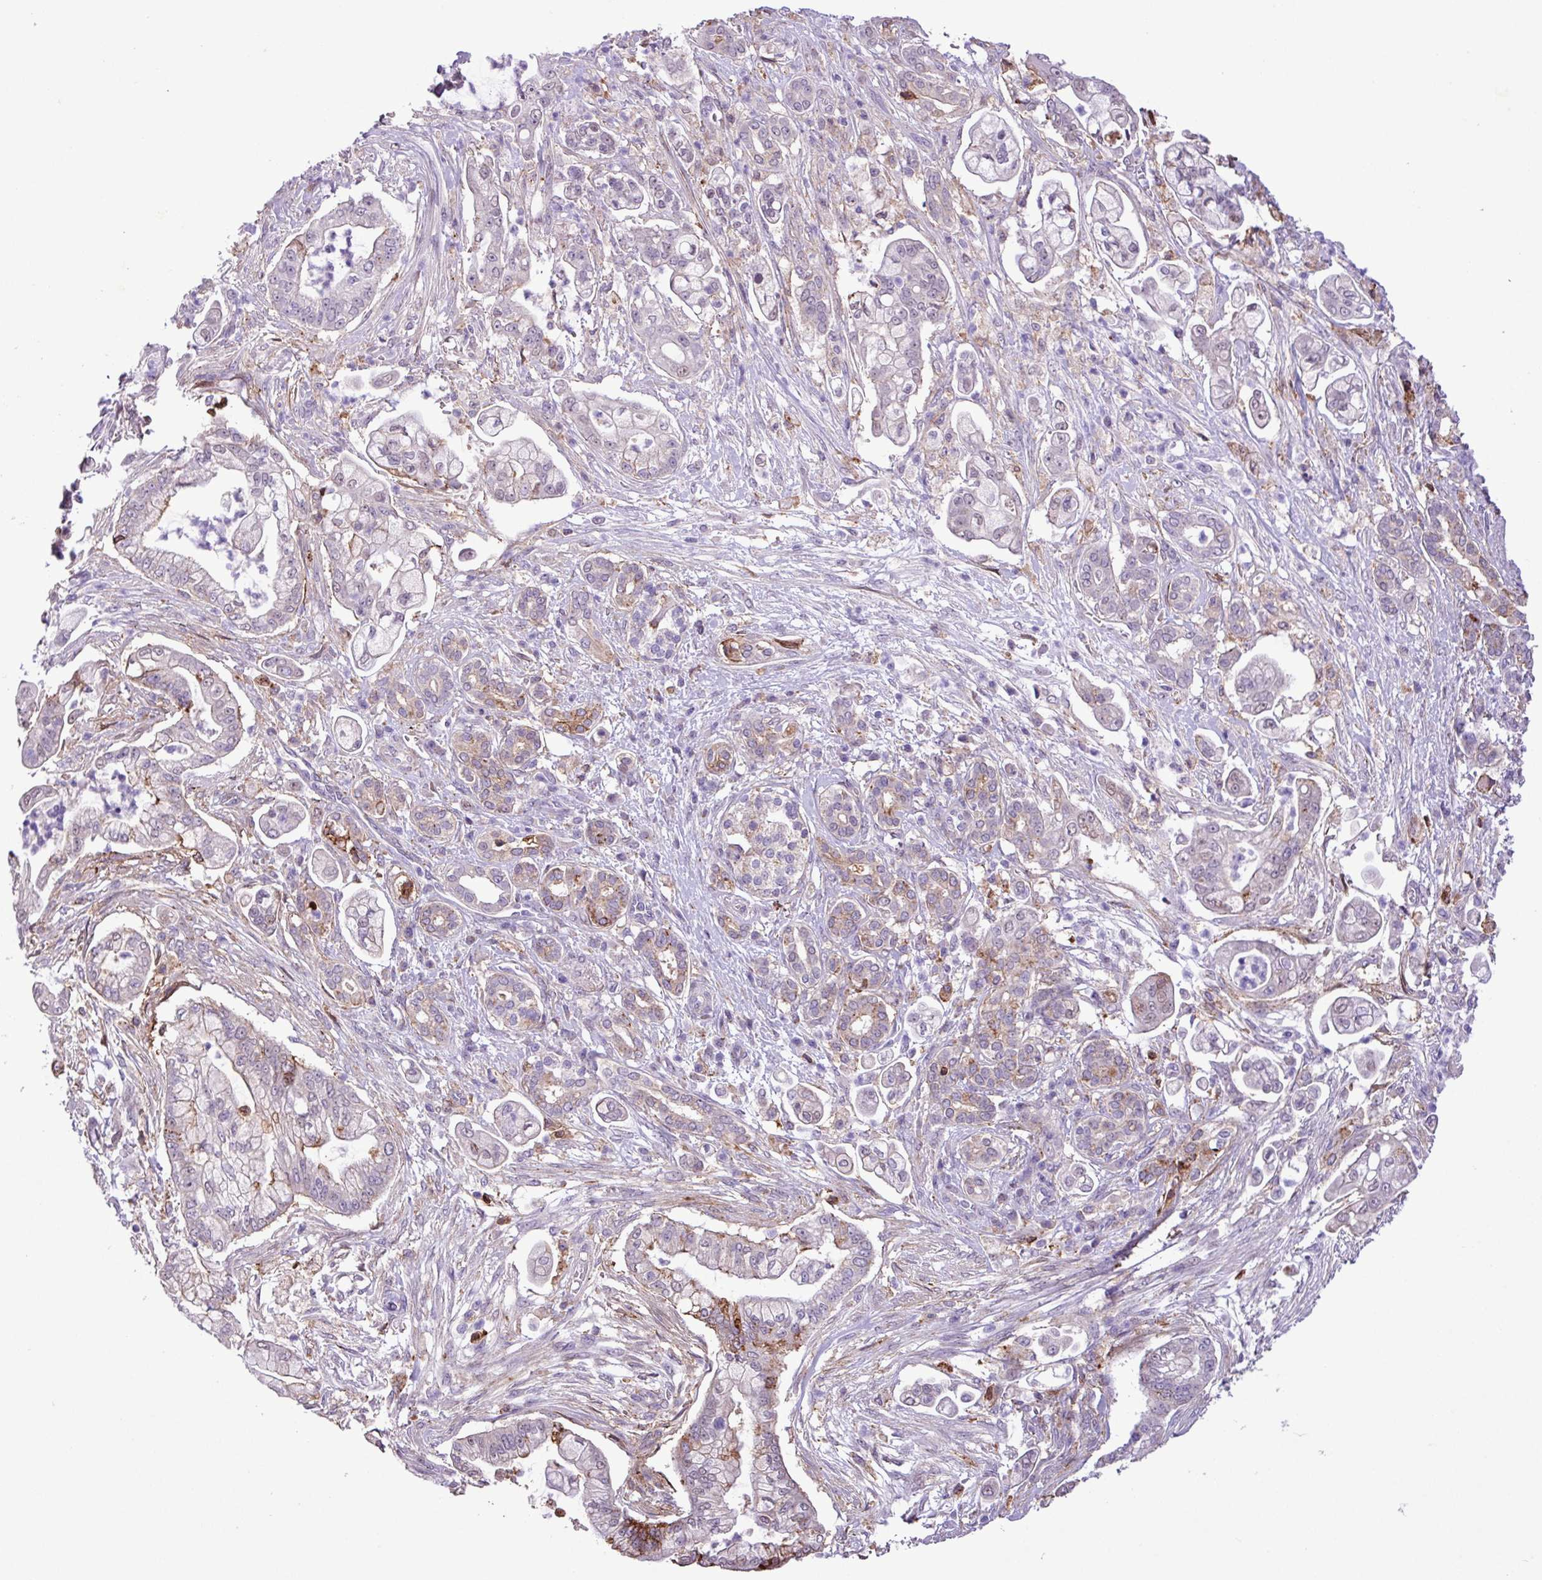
{"staining": {"intensity": "weak", "quantity": "<25%", "location": "cytoplasmic/membranous"}, "tissue": "pancreatic cancer", "cell_type": "Tumor cells", "image_type": "cancer", "snomed": [{"axis": "morphology", "description": "Adenocarcinoma, NOS"}, {"axis": "topography", "description": "Pancreas"}], "caption": "Tumor cells are negative for brown protein staining in pancreatic cancer.", "gene": "RPP25L", "patient": {"sex": "female", "age": 69}}